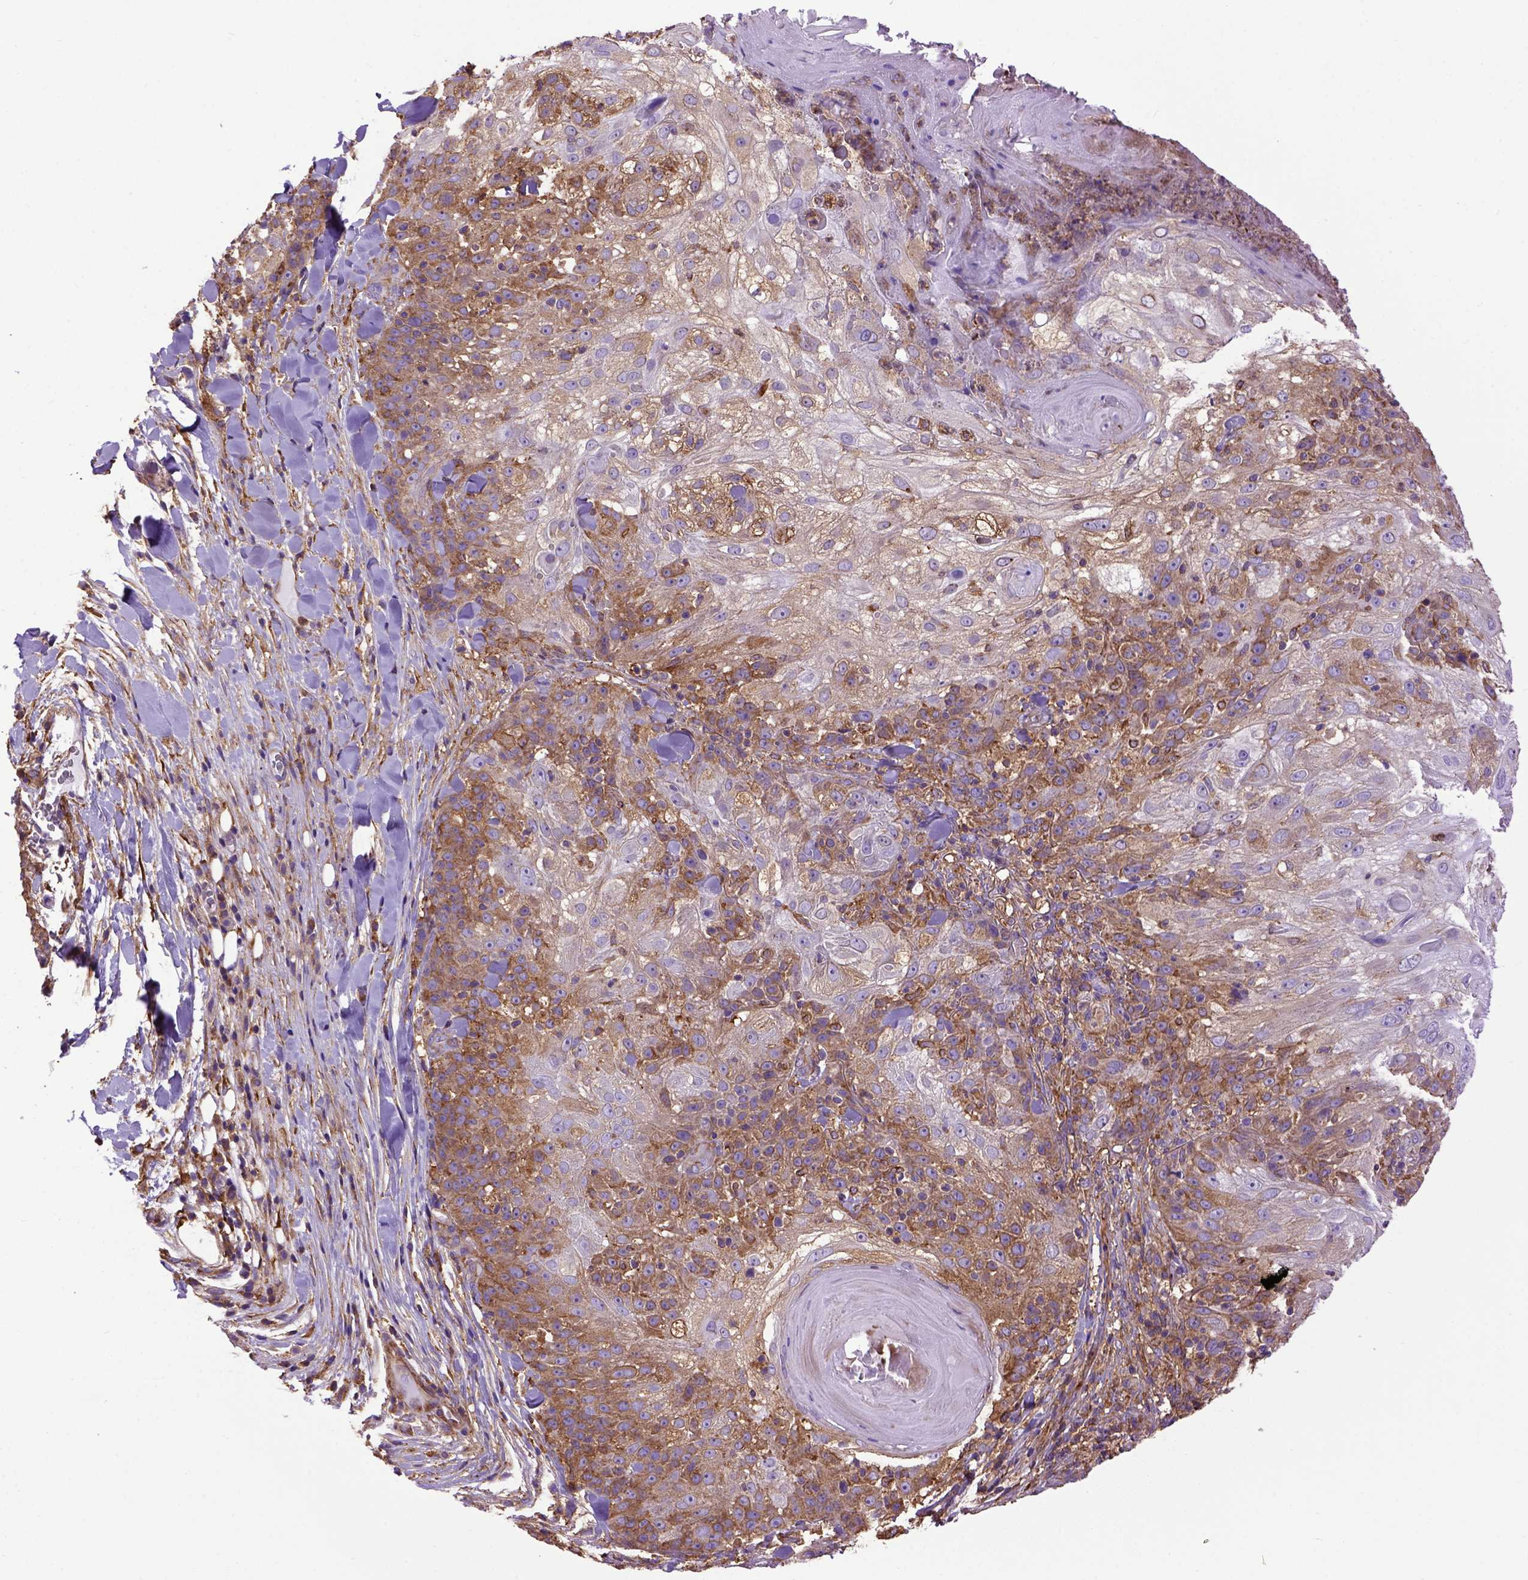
{"staining": {"intensity": "moderate", "quantity": "25%-75%", "location": "cytoplasmic/membranous"}, "tissue": "skin cancer", "cell_type": "Tumor cells", "image_type": "cancer", "snomed": [{"axis": "morphology", "description": "Normal tissue, NOS"}, {"axis": "morphology", "description": "Squamous cell carcinoma, NOS"}, {"axis": "topography", "description": "Skin"}], "caption": "Moderate cytoplasmic/membranous positivity for a protein is present in about 25%-75% of tumor cells of squamous cell carcinoma (skin) using immunohistochemistry (IHC).", "gene": "MVP", "patient": {"sex": "female", "age": 83}}